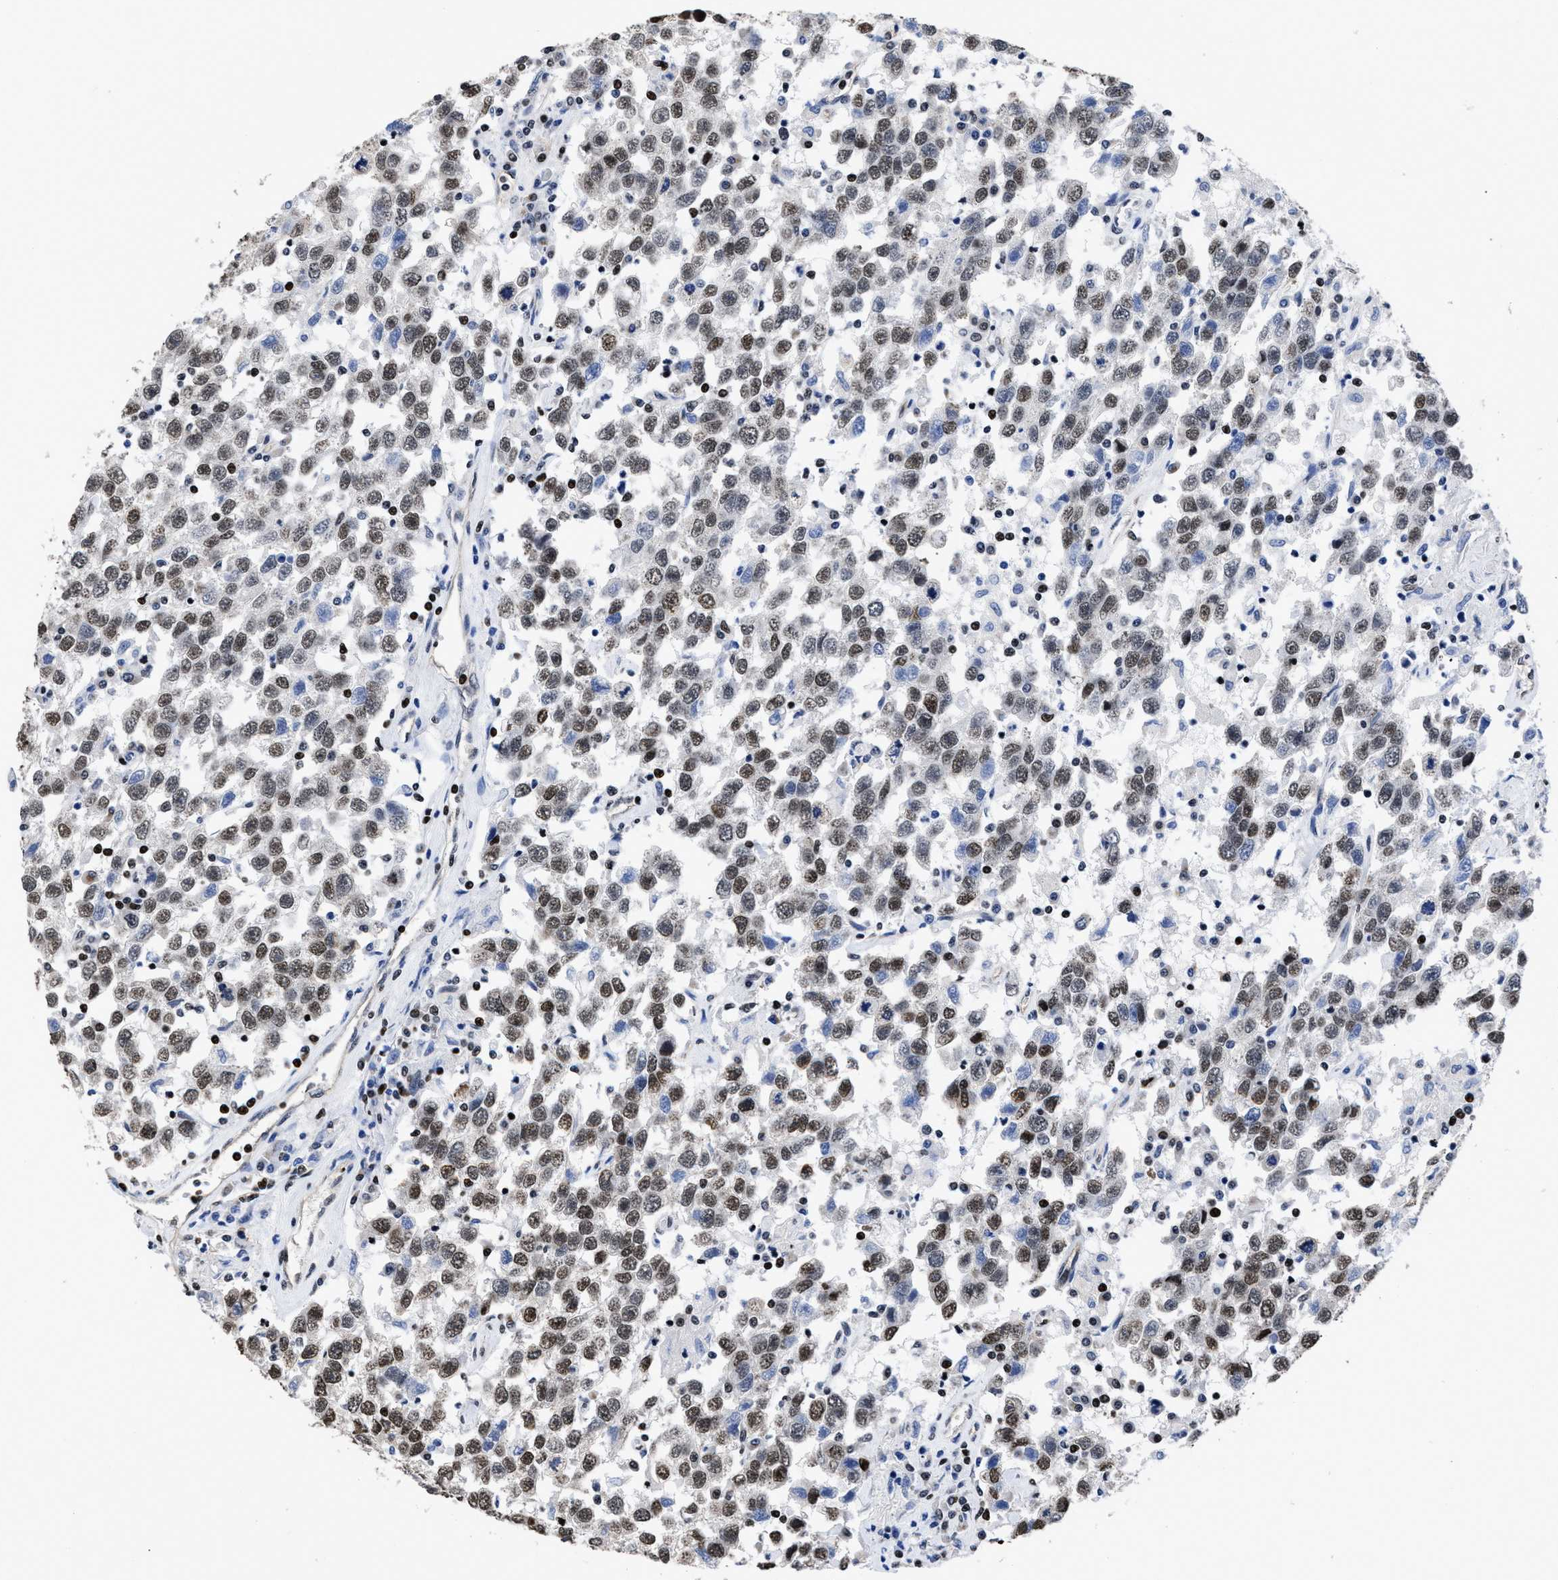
{"staining": {"intensity": "moderate", "quantity": ">75%", "location": "nuclear"}, "tissue": "testis cancer", "cell_type": "Tumor cells", "image_type": "cancer", "snomed": [{"axis": "morphology", "description": "Seminoma, NOS"}, {"axis": "topography", "description": "Testis"}], "caption": "IHC image of testis seminoma stained for a protein (brown), which demonstrates medium levels of moderate nuclear positivity in approximately >75% of tumor cells.", "gene": "CALHM3", "patient": {"sex": "male", "age": 41}}